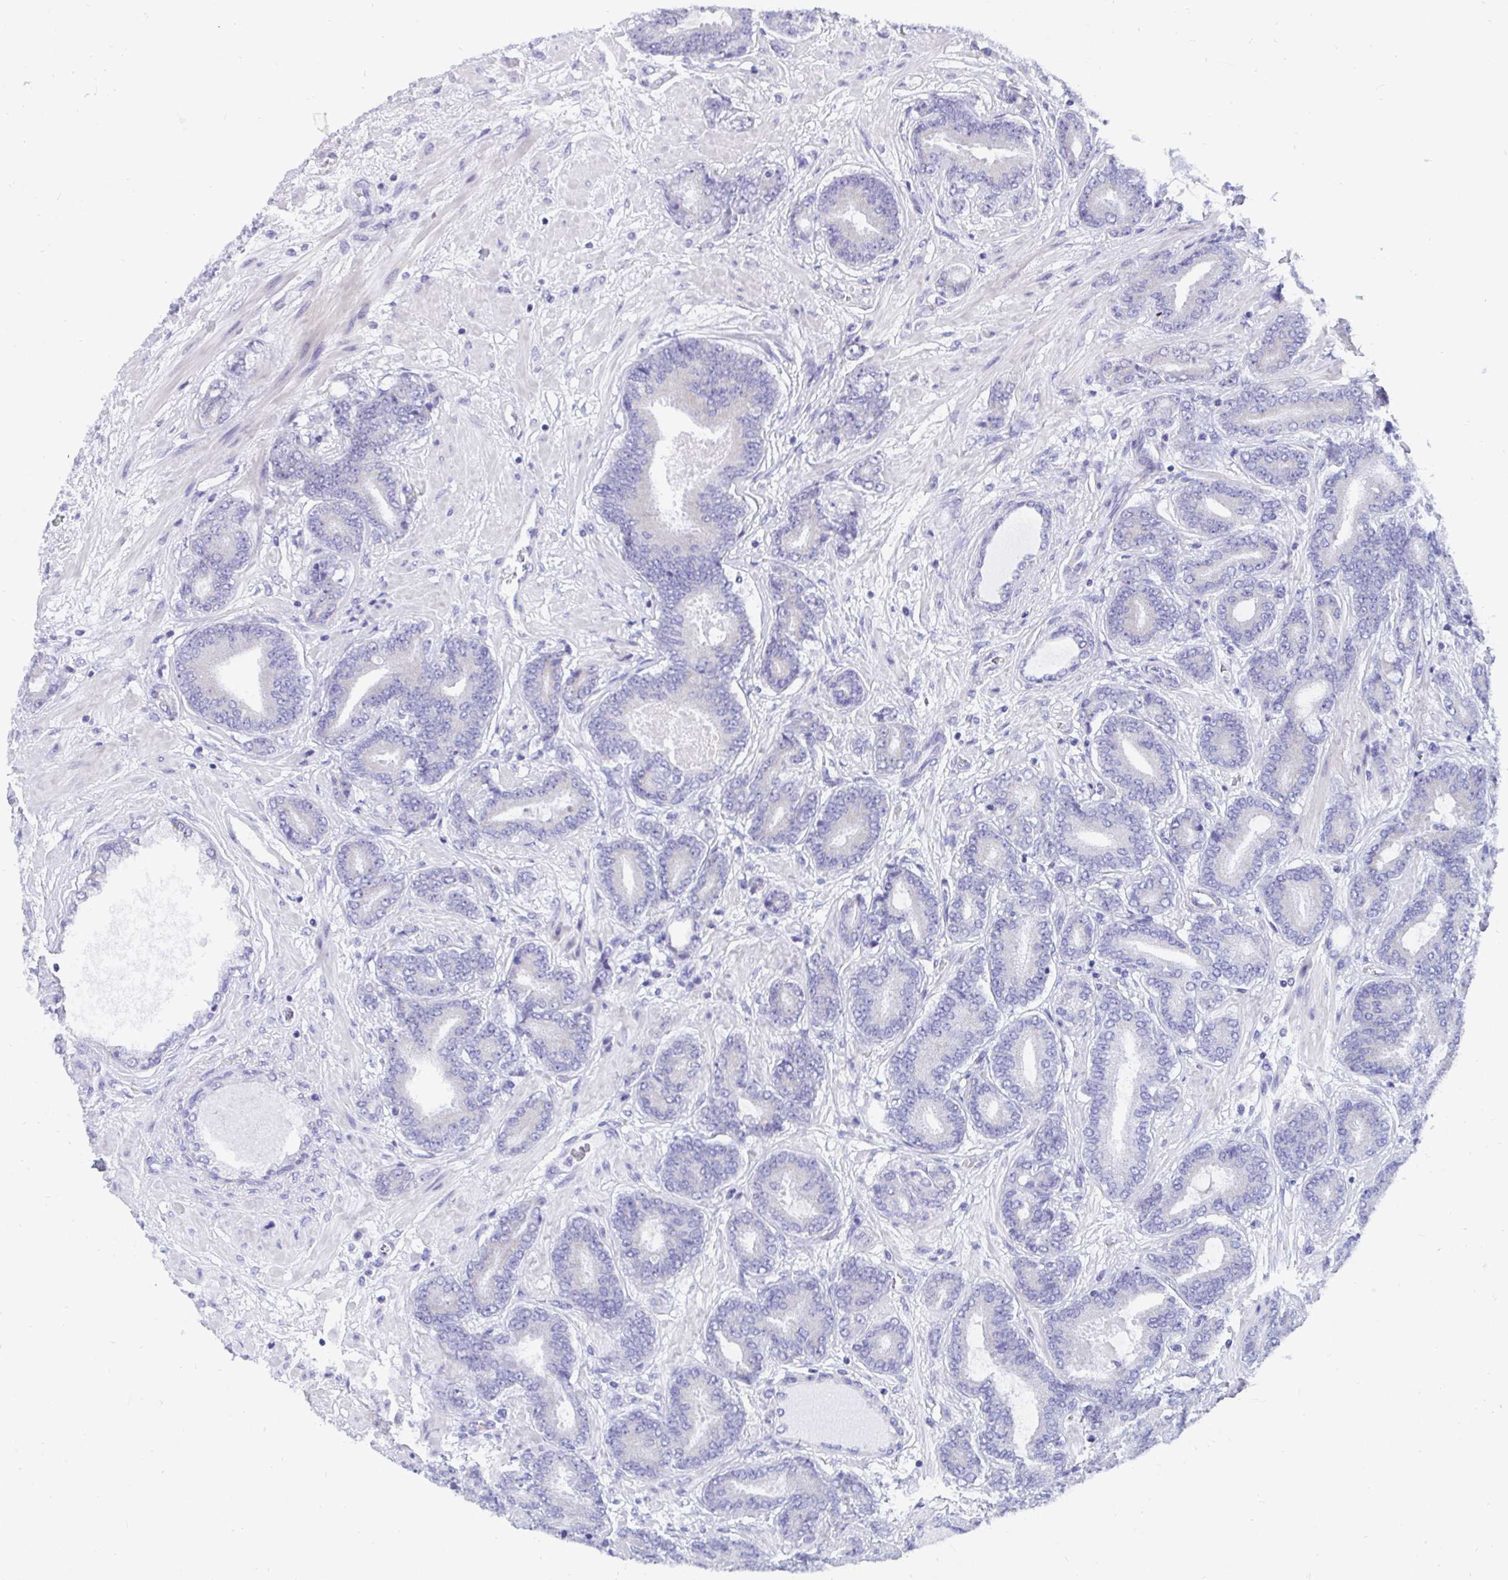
{"staining": {"intensity": "negative", "quantity": "none", "location": "none"}, "tissue": "prostate cancer", "cell_type": "Tumor cells", "image_type": "cancer", "snomed": [{"axis": "morphology", "description": "Adenocarcinoma, High grade"}, {"axis": "topography", "description": "Prostate"}], "caption": "DAB (3,3'-diaminobenzidine) immunohistochemical staining of prostate cancer (high-grade adenocarcinoma) reveals no significant staining in tumor cells.", "gene": "PC", "patient": {"sex": "male", "age": 62}}